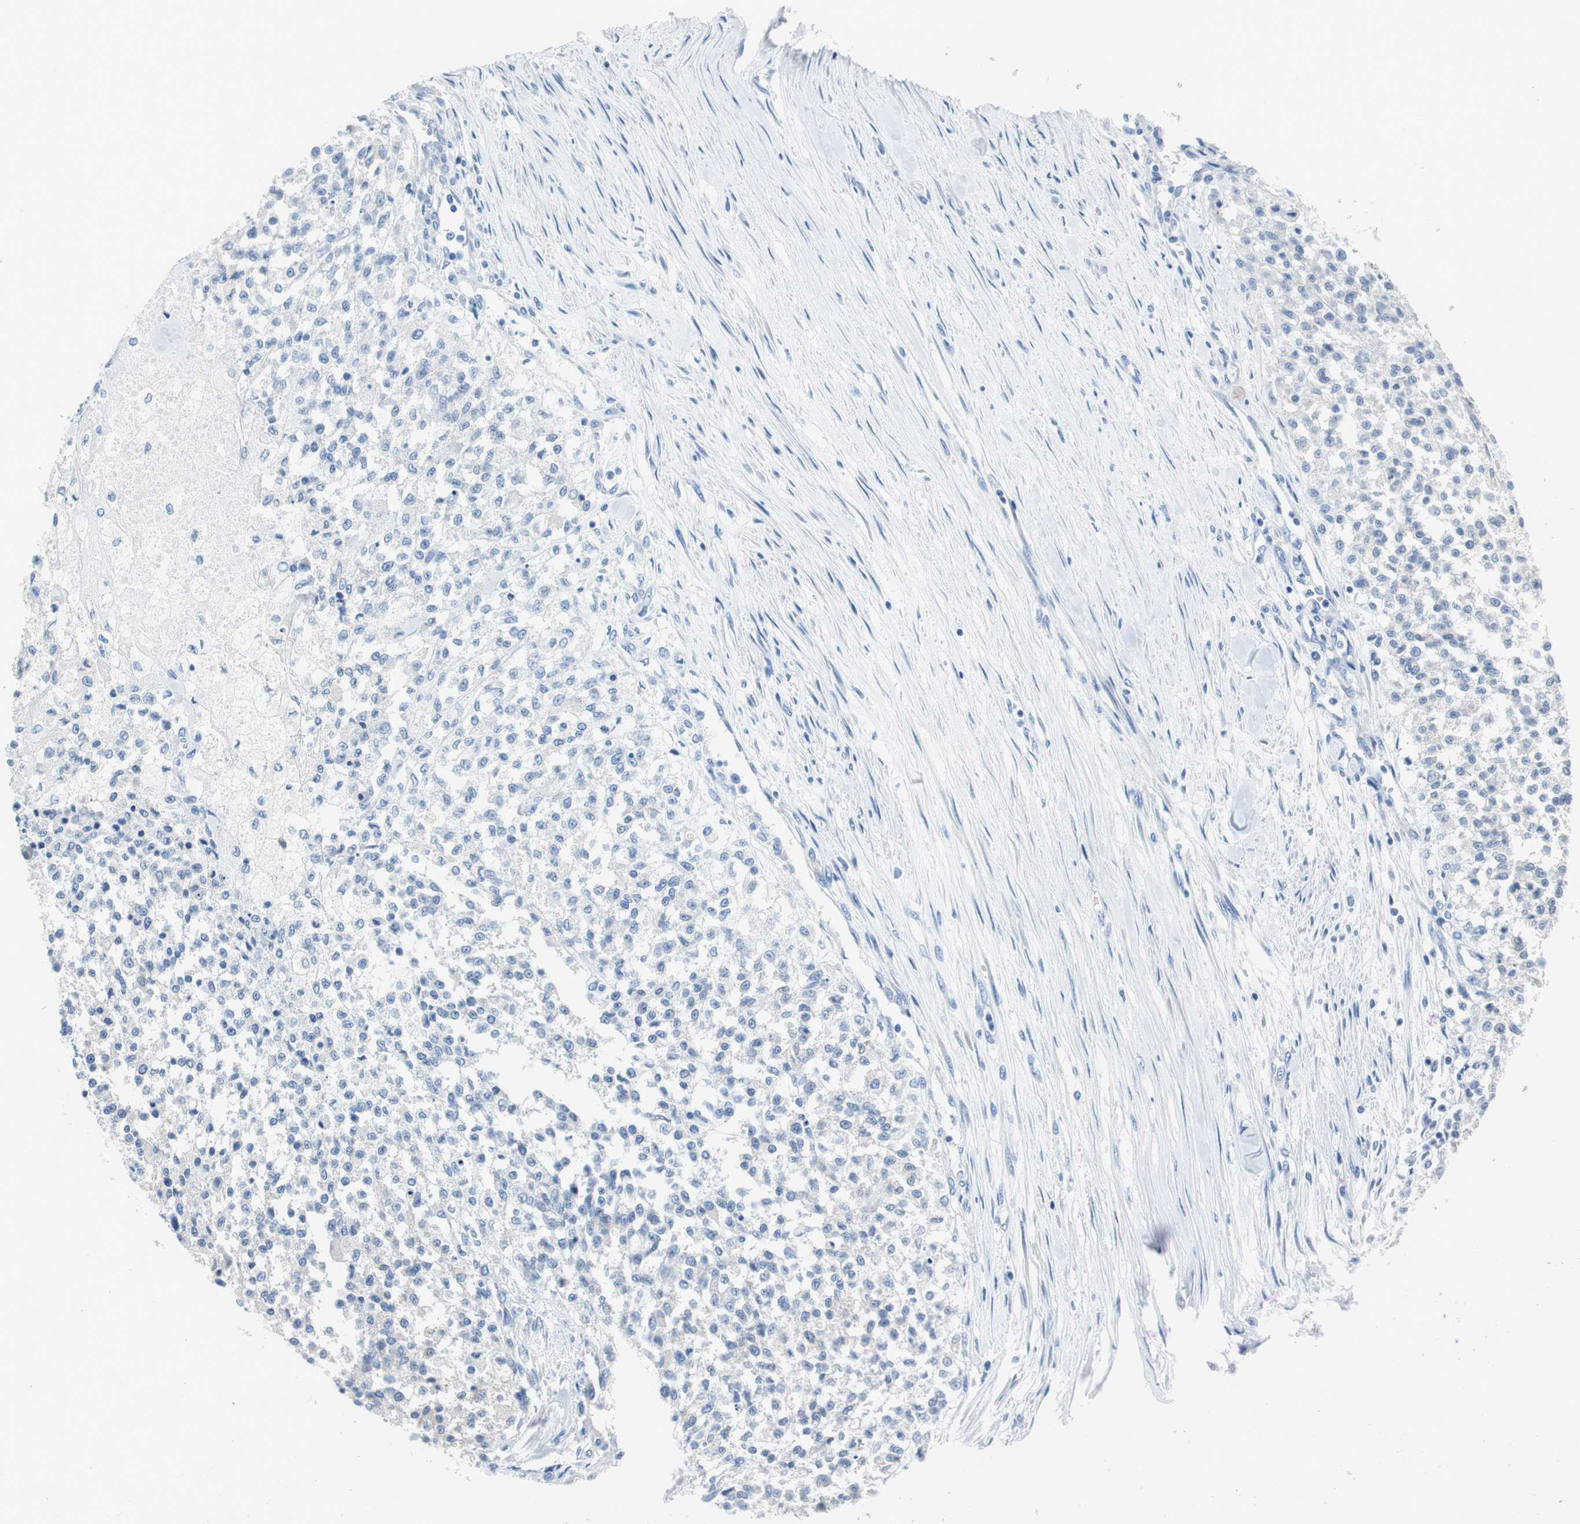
{"staining": {"intensity": "negative", "quantity": "none", "location": "none"}, "tissue": "testis cancer", "cell_type": "Tumor cells", "image_type": "cancer", "snomed": [{"axis": "morphology", "description": "Seminoma, NOS"}, {"axis": "topography", "description": "Testis"}], "caption": "This is an immunohistochemistry image of testis seminoma. There is no staining in tumor cells.", "gene": "FADS2", "patient": {"sex": "male", "age": 59}}